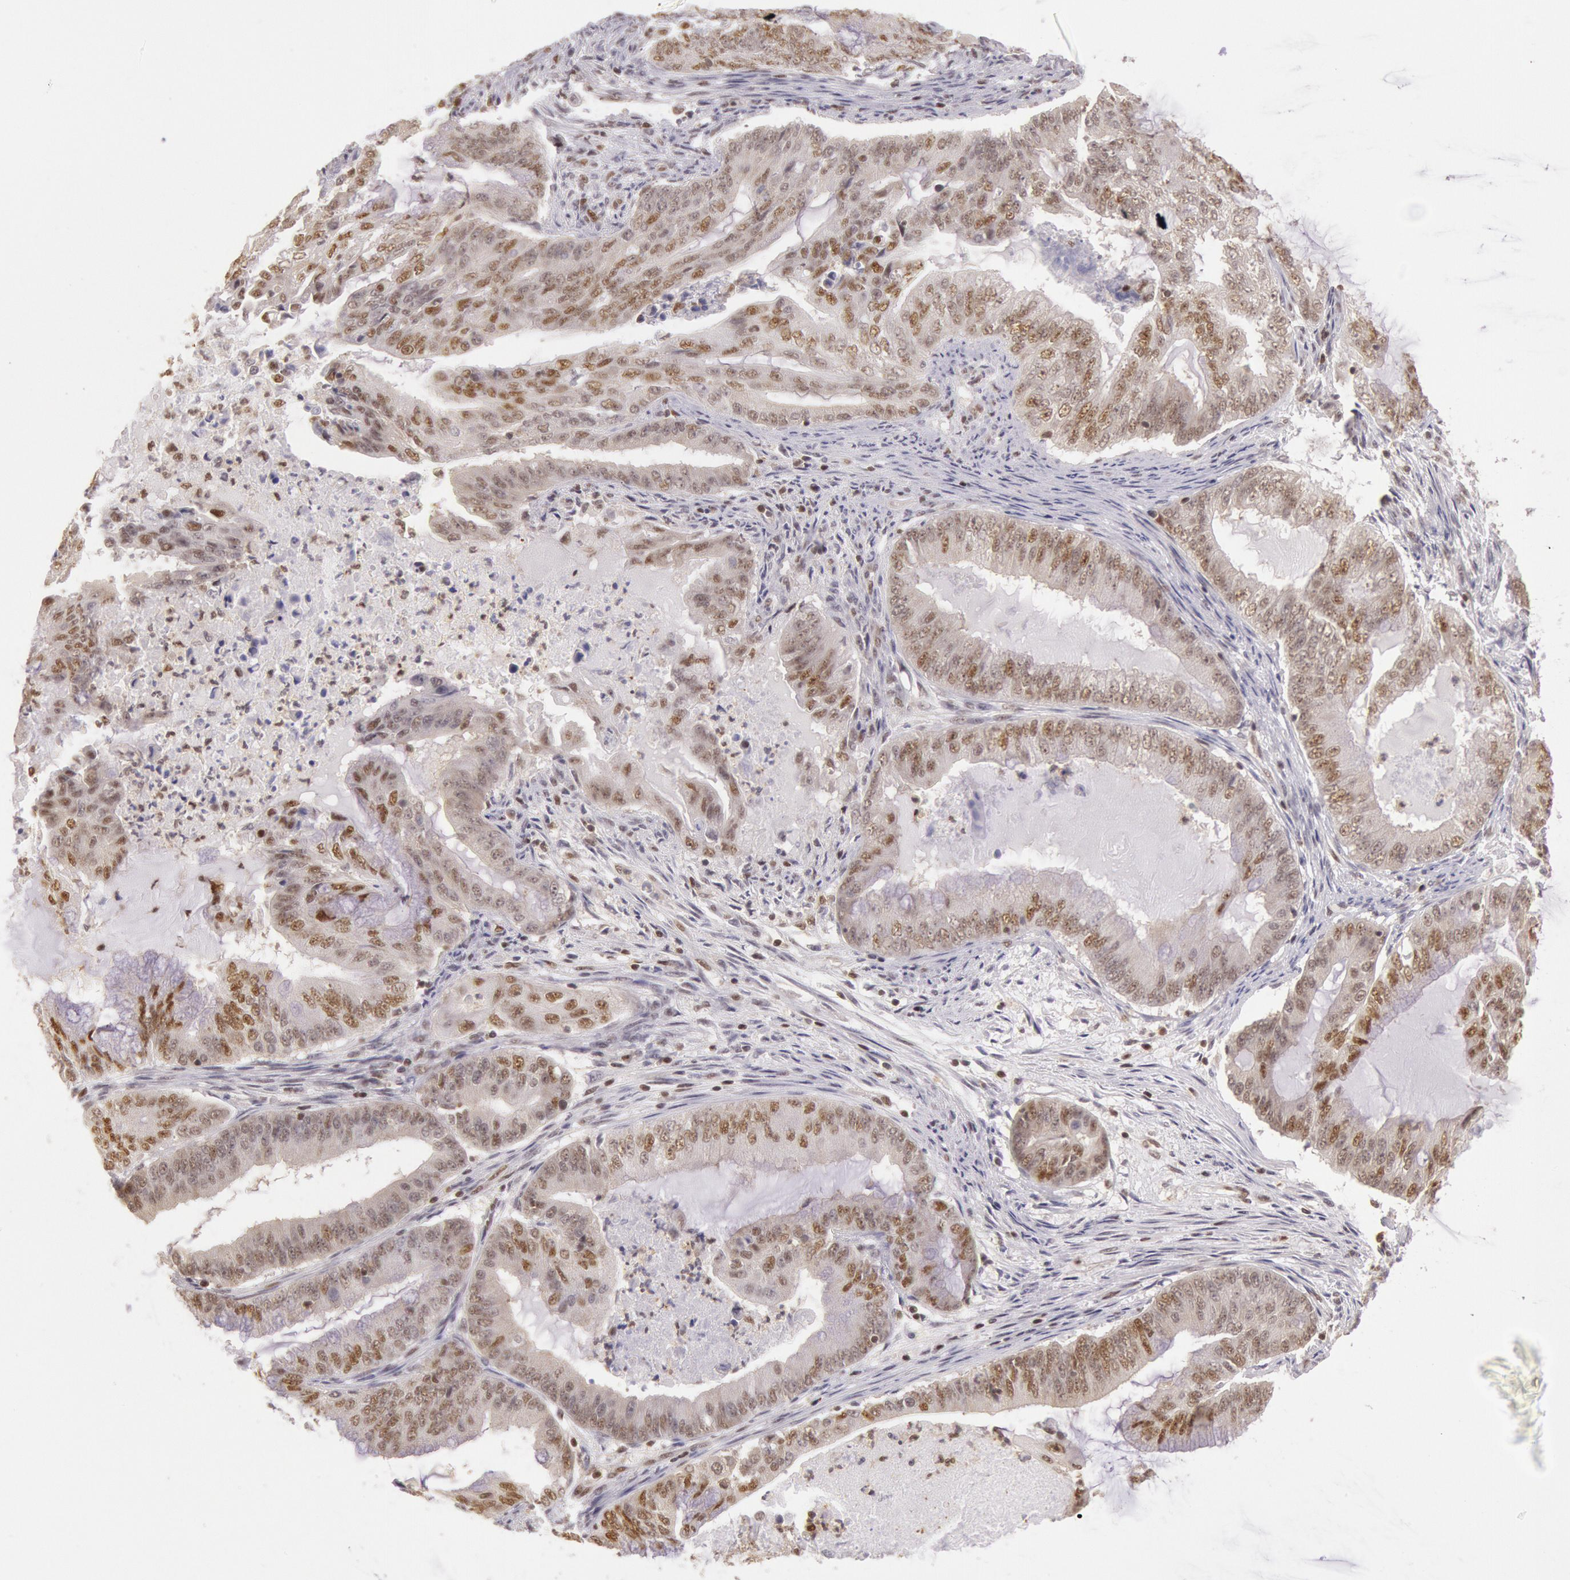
{"staining": {"intensity": "moderate", "quantity": ">75%", "location": "nuclear"}, "tissue": "endometrial cancer", "cell_type": "Tumor cells", "image_type": "cancer", "snomed": [{"axis": "morphology", "description": "Adenocarcinoma, NOS"}, {"axis": "topography", "description": "Endometrium"}], "caption": "About >75% of tumor cells in human endometrial cancer reveal moderate nuclear protein positivity as visualized by brown immunohistochemical staining.", "gene": "ESS2", "patient": {"sex": "female", "age": 63}}